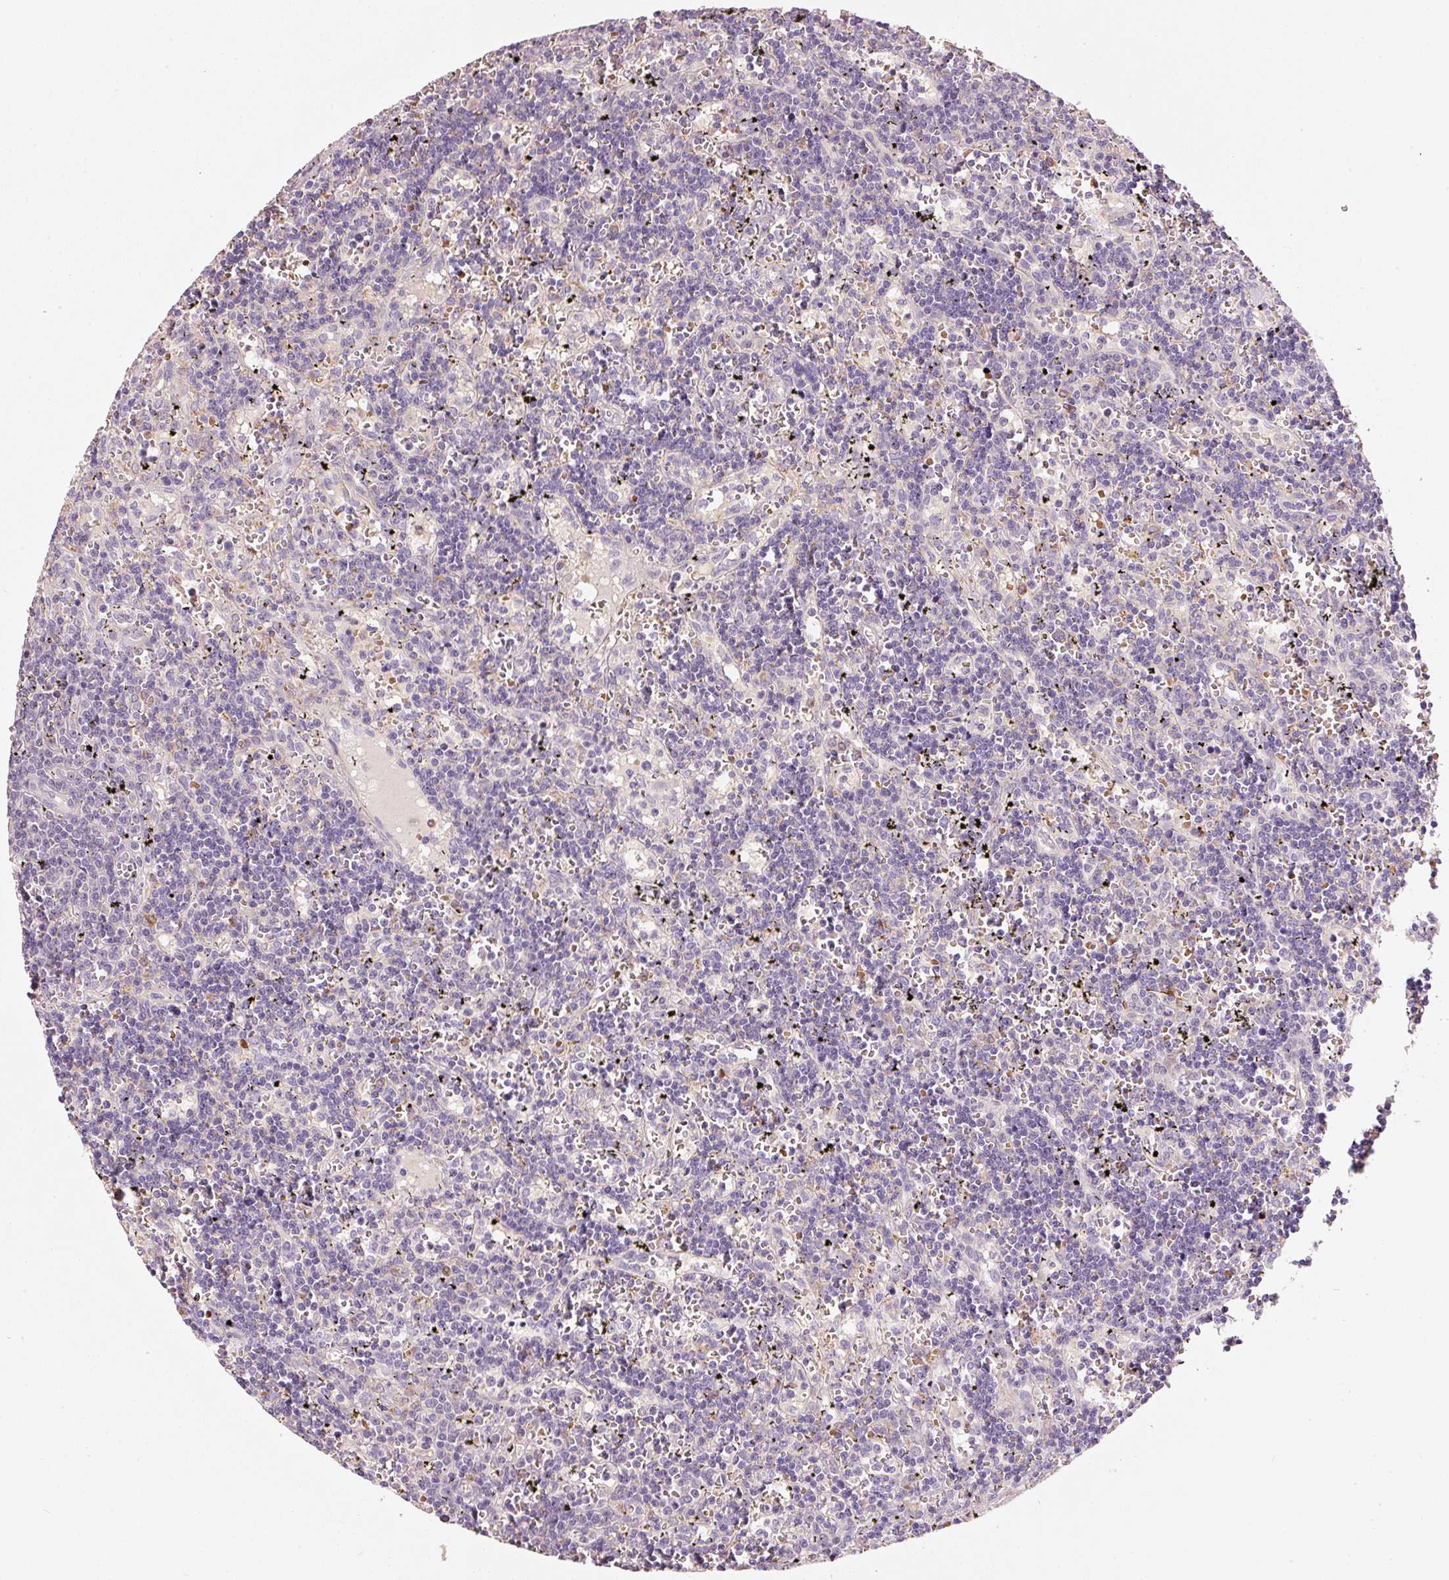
{"staining": {"intensity": "negative", "quantity": "none", "location": "none"}, "tissue": "lymphoma", "cell_type": "Tumor cells", "image_type": "cancer", "snomed": [{"axis": "morphology", "description": "Malignant lymphoma, non-Hodgkin's type, Low grade"}, {"axis": "topography", "description": "Spleen"}], "caption": "The IHC micrograph has no significant positivity in tumor cells of malignant lymphoma, non-Hodgkin's type (low-grade) tissue.", "gene": "KLHL21", "patient": {"sex": "male", "age": 60}}